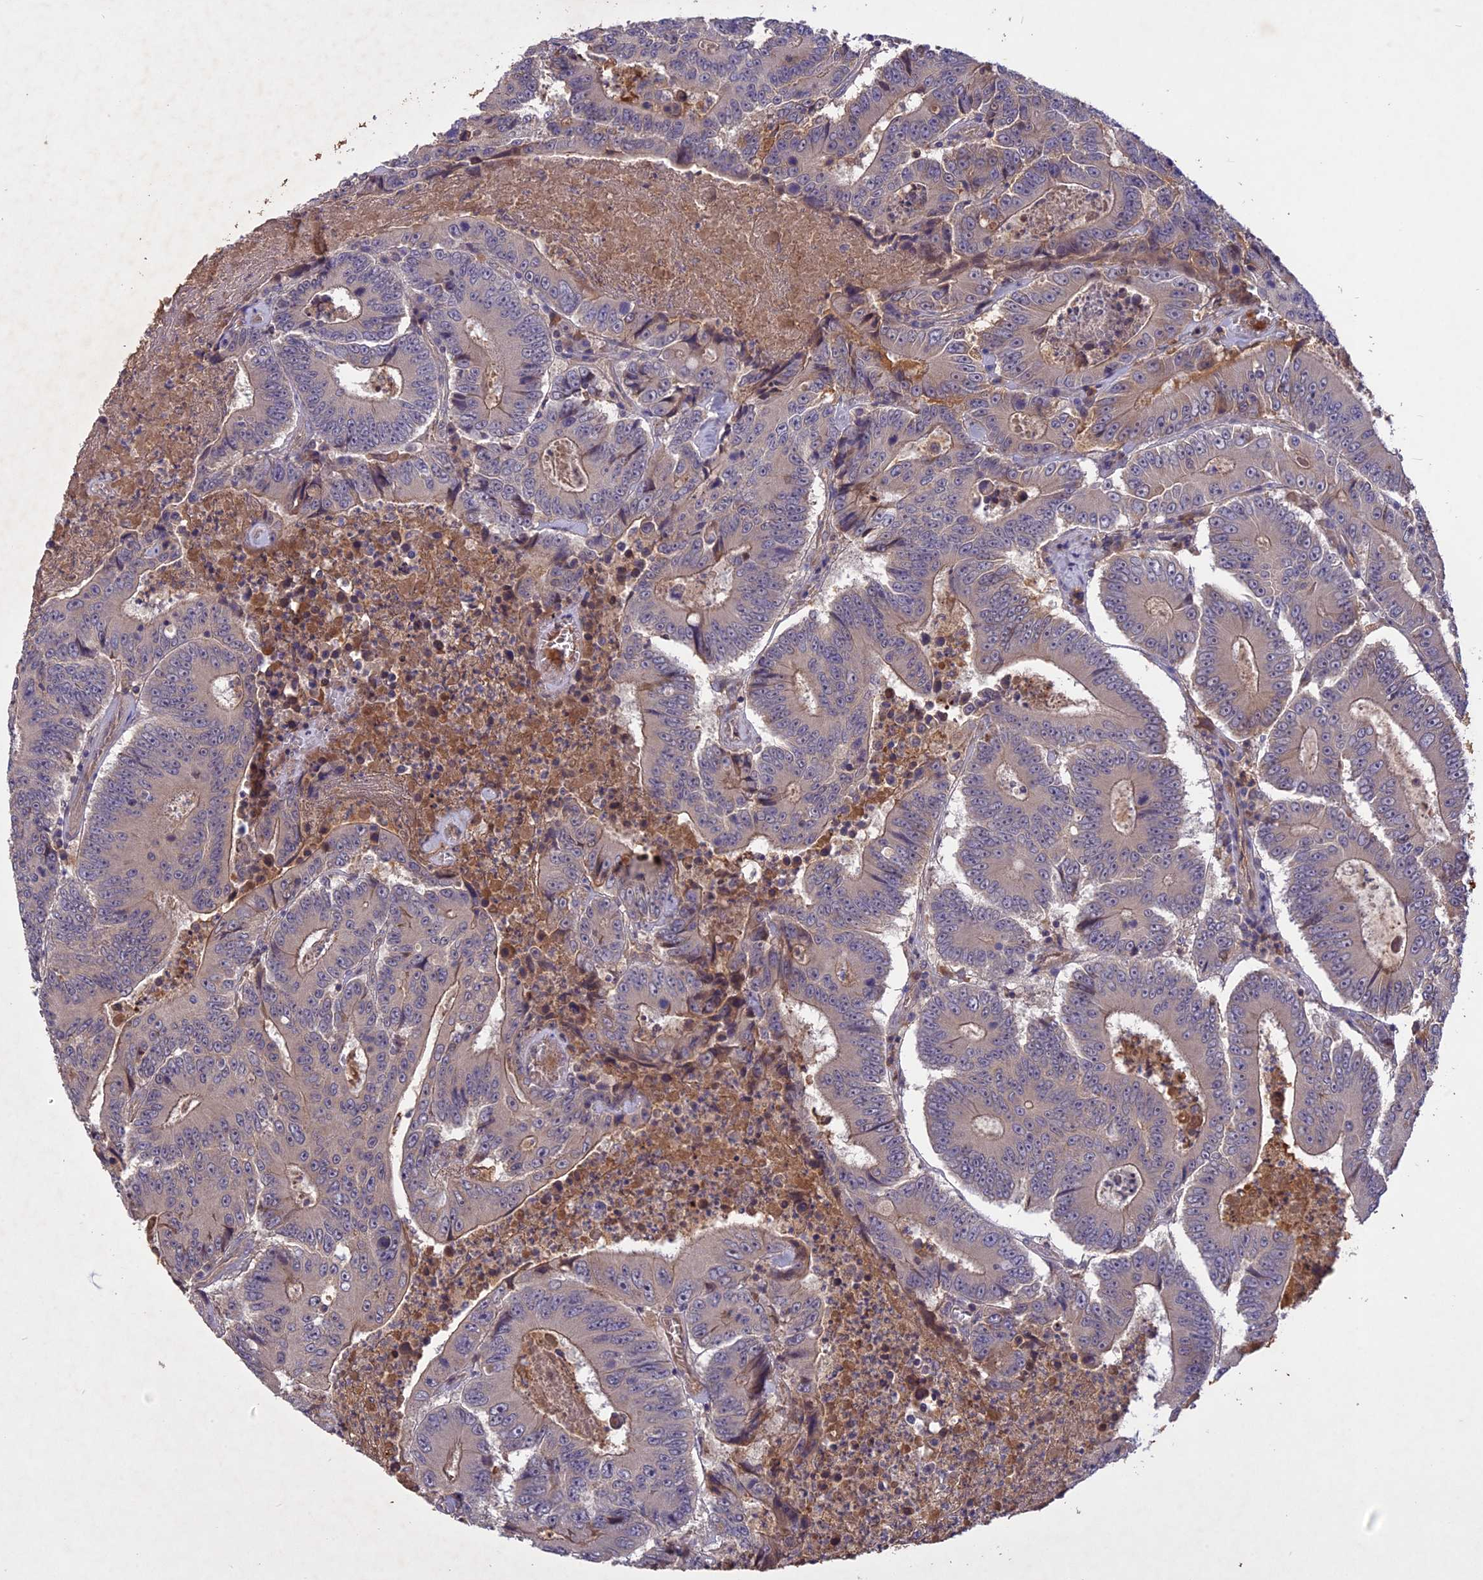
{"staining": {"intensity": "weak", "quantity": "25%-75%", "location": "cytoplasmic/membranous"}, "tissue": "colorectal cancer", "cell_type": "Tumor cells", "image_type": "cancer", "snomed": [{"axis": "morphology", "description": "Adenocarcinoma, NOS"}, {"axis": "topography", "description": "Colon"}], "caption": "Colorectal cancer (adenocarcinoma) tissue reveals weak cytoplasmic/membranous staining in approximately 25%-75% of tumor cells, visualized by immunohistochemistry. Ihc stains the protein of interest in brown and the nuclei are stained blue.", "gene": "ADO", "patient": {"sex": "male", "age": 83}}